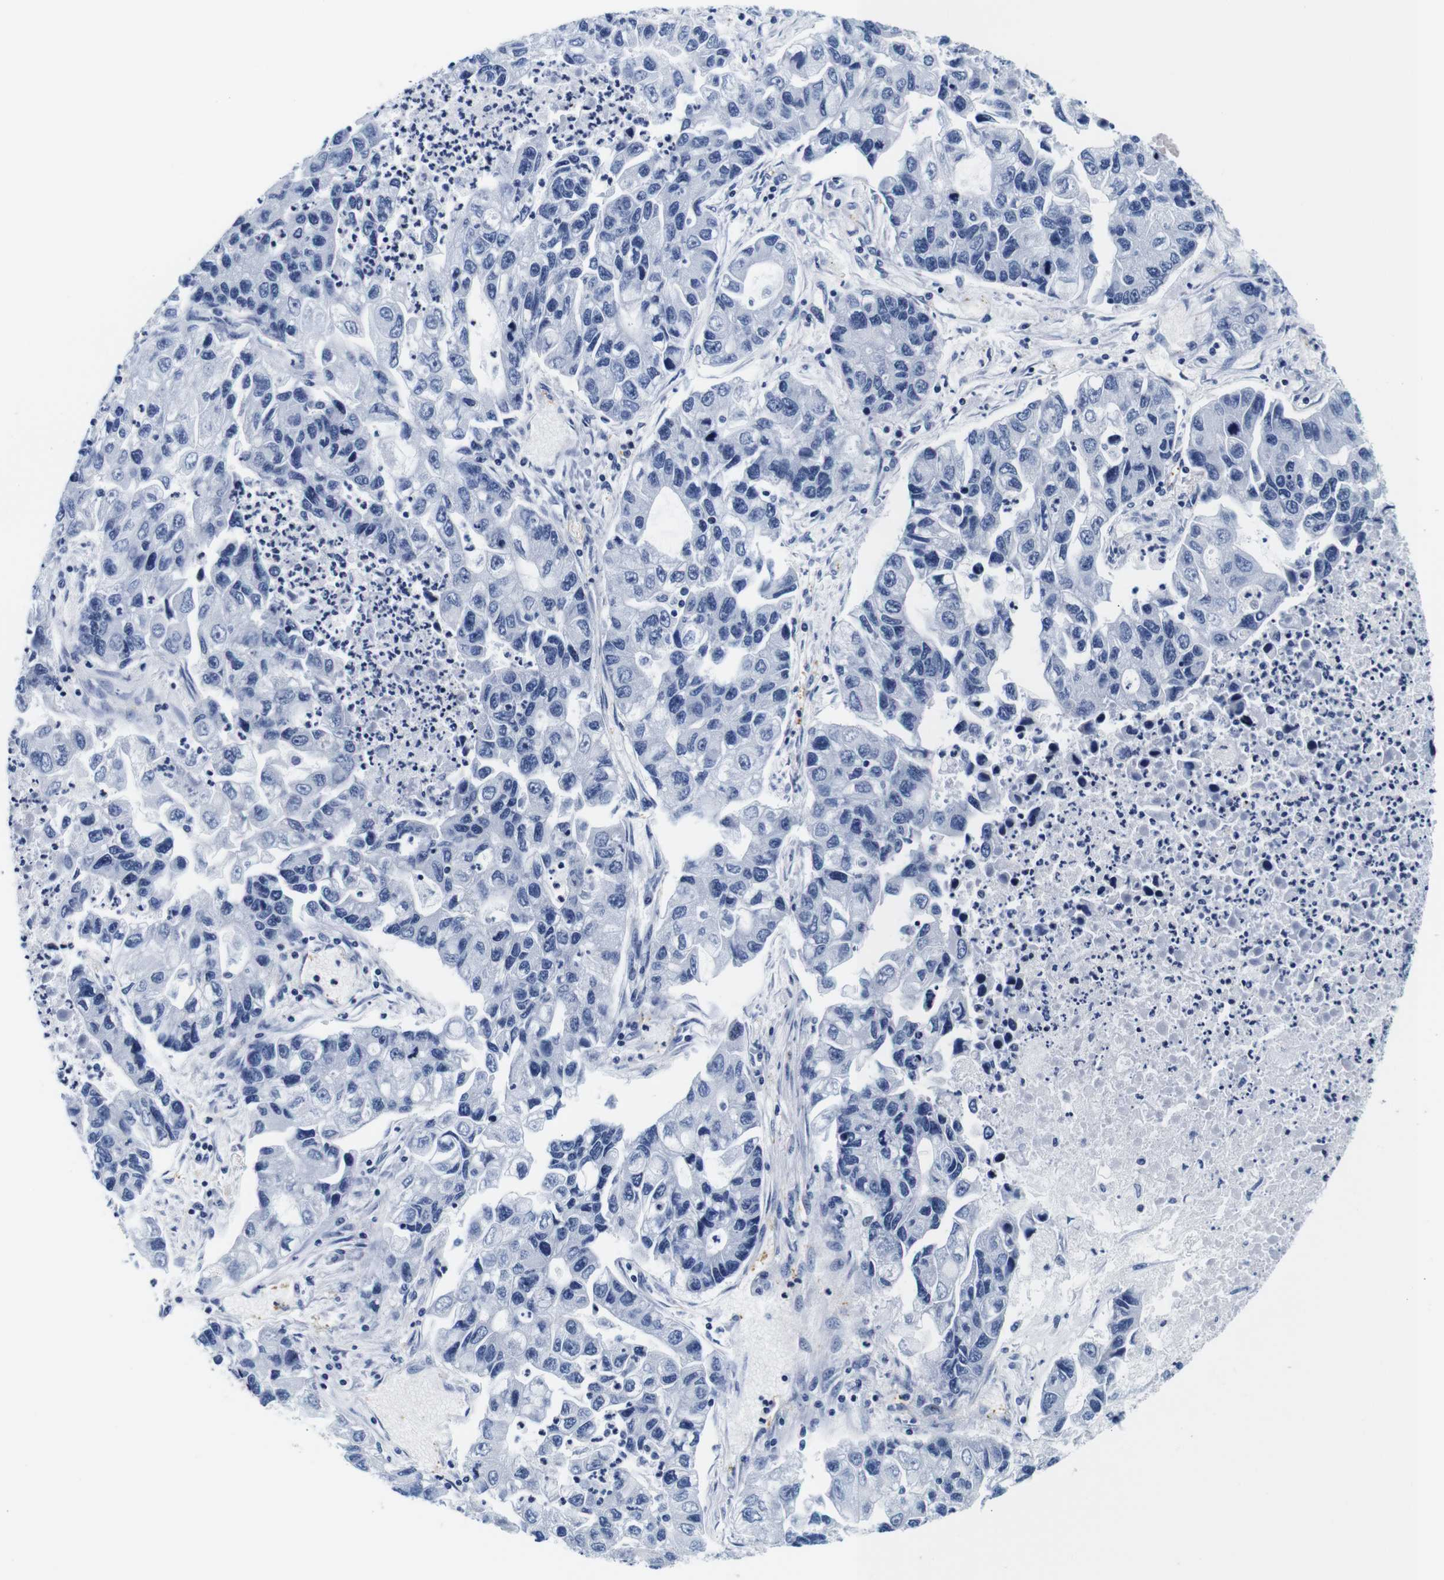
{"staining": {"intensity": "negative", "quantity": "none", "location": "none"}, "tissue": "lung cancer", "cell_type": "Tumor cells", "image_type": "cancer", "snomed": [{"axis": "morphology", "description": "Adenocarcinoma, NOS"}, {"axis": "topography", "description": "Lung"}], "caption": "Protein analysis of lung adenocarcinoma displays no significant staining in tumor cells.", "gene": "GP1BA", "patient": {"sex": "female", "age": 51}}